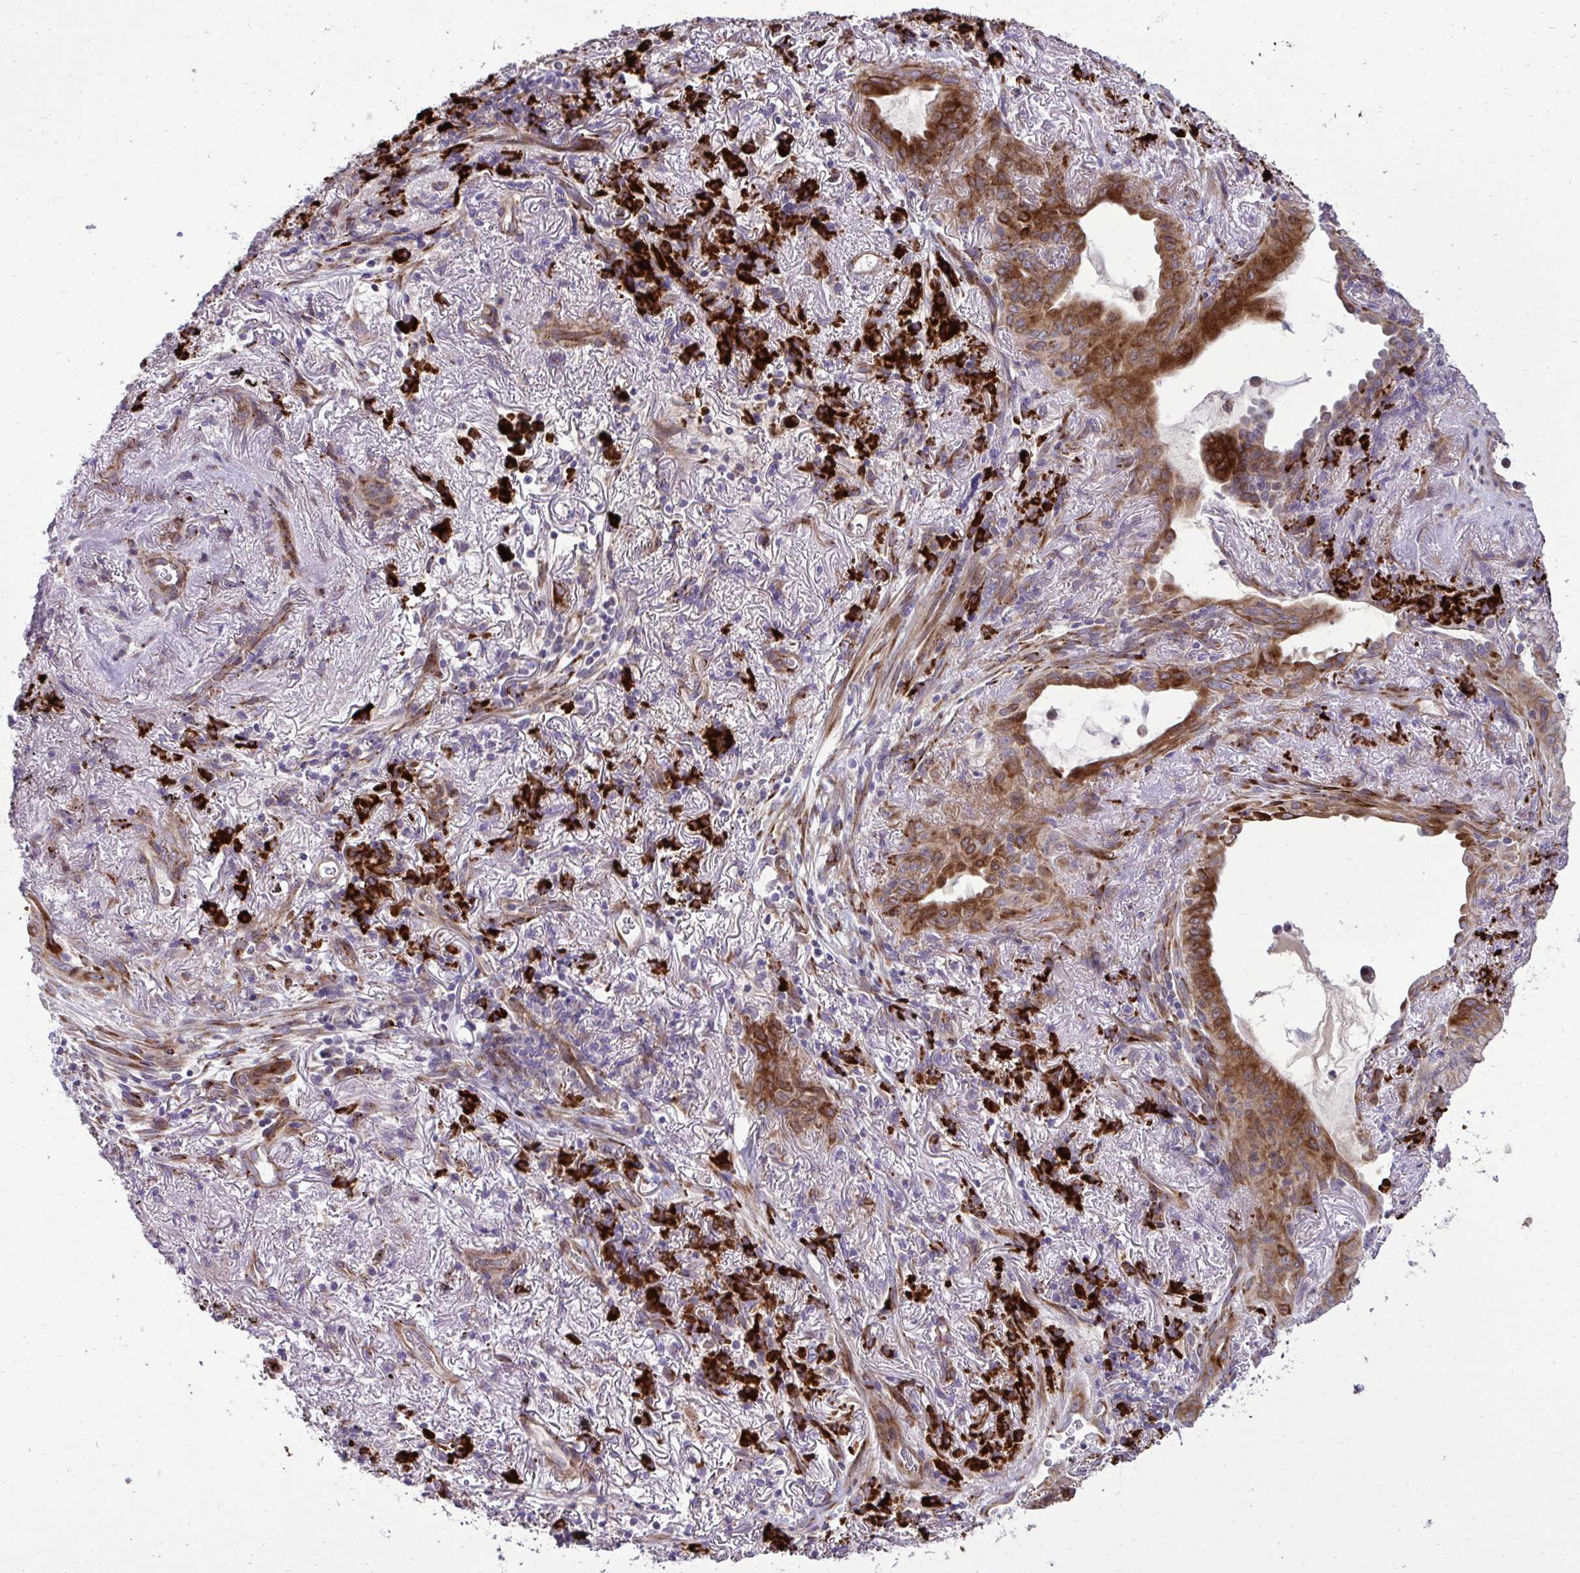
{"staining": {"intensity": "moderate", "quantity": ">75%", "location": "cytoplasmic/membranous"}, "tissue": "lung cancer", "cell_type": "Tumor cells", "image_type": "cancer", "snomed": [{"axis": "morphology", "description": "Adenocarcinoma, NOS"}, {"axis": "topography", "description": "Lung"}], "caption": "A brown stain shows moderate cytoplasmic/membranous positivity of a protein in human lung adenocarcinoma tumor cells.", "gene": "LIMS1", "patient": {"sex": "male", "age": 77}}